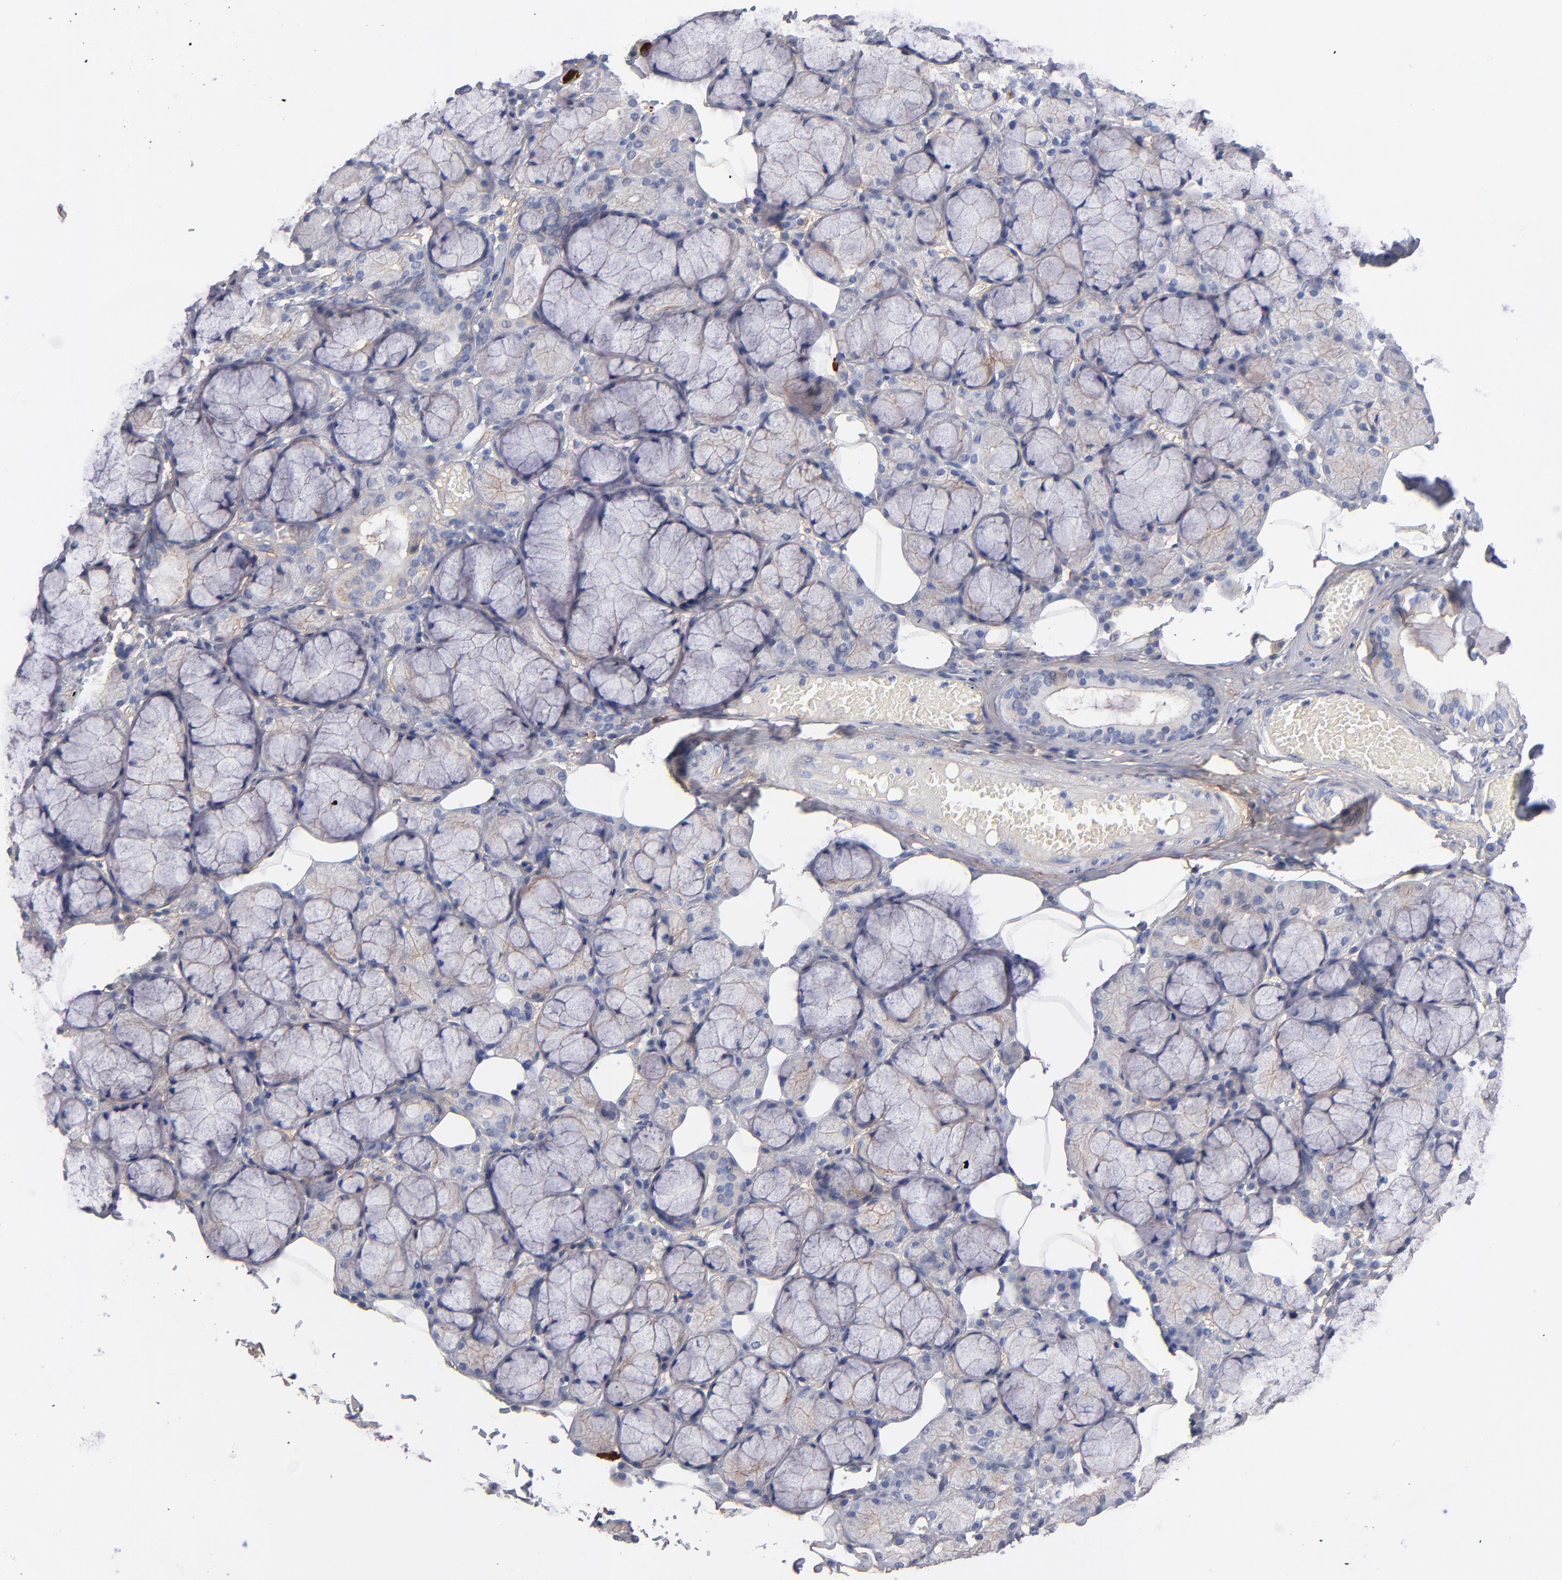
{"staining": {"intensity": "weak", "quantity": "25%-75%", "location": "cytoplasmic/membranous"}, "tissue": "salivary gland", "cell_type": "Glandular cells", "image_type": "normal", "snomed": [{"axis": "morphology", "description": "Normal tissue, NOS"}, {"axis": "topography", "description": "Skeletal muscle"}, {"axis": "topography", "description": "Oral tissue"}, {"axis": "topography", "description": "Salivary gland"}, {"axis": "topography", "description": "Peripheral nerve tissue"}], "caption": "A high-resolution micrograph shows immunohistochemistry (IHC) staining of benign salivary gland, which demonstrates weak cytoplasmic/membranous expression in about 25%-75% of glandular cells. The staining is performed using DAB brown chromogen to label protein expression. The nuclei are counter-stained blue using hematoxylin.", "gene": "PLSCR4", "patient": {"sex": "male", "age": 54}}